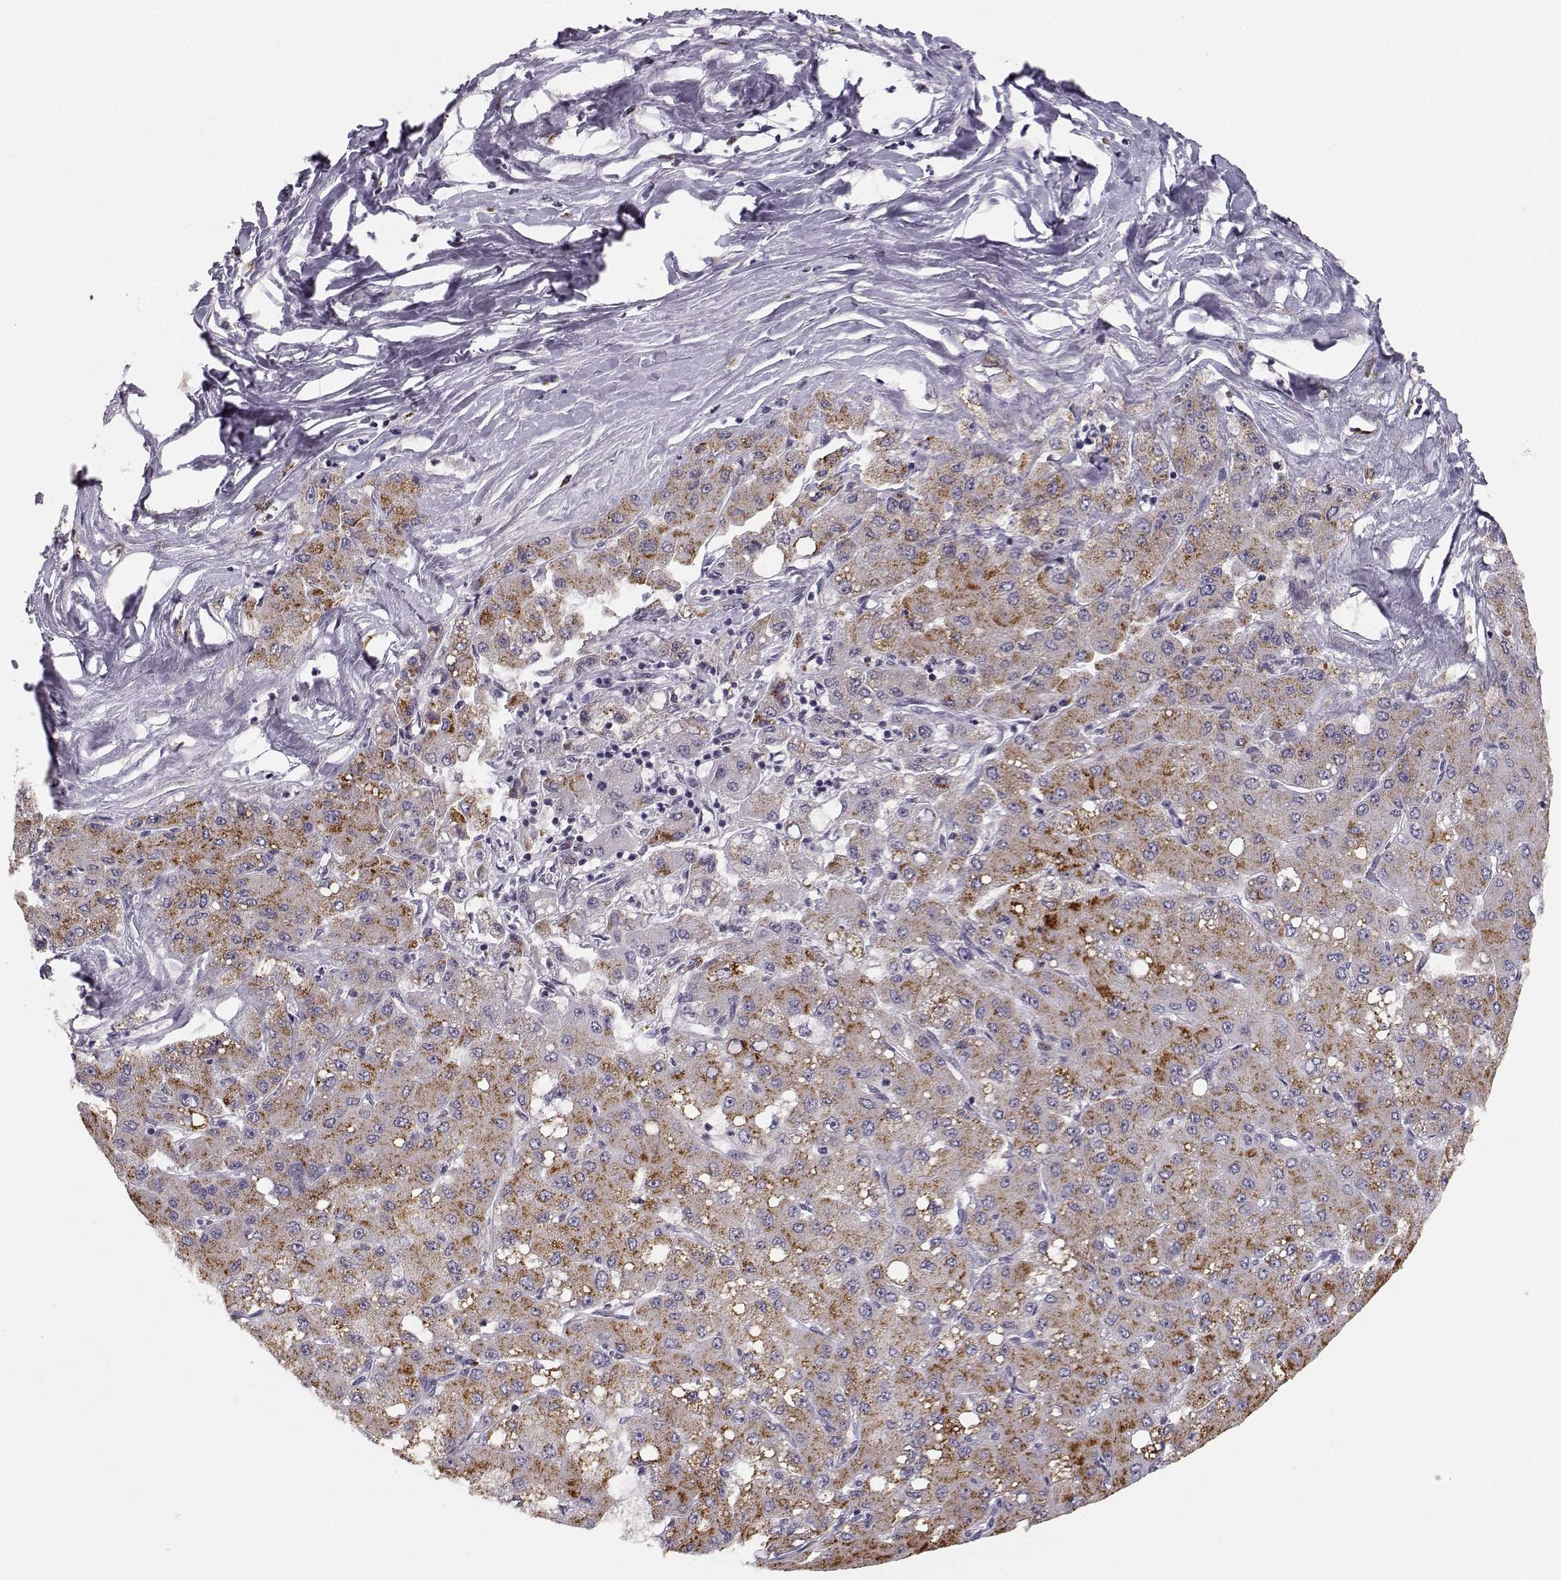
{"staining": {"intensity": "moderate", "quantity": "25%-75%", "location": "cytoplasmic/membranous"}, "tissue": "liver cancer", "cell_type": "Tumor cells", "image_type": "cancer", "snomed": [{"axis": "morphology", "description": "Carcinoma, Hepatocellular, NOS"}, {"axis": "topography", "description": "Liver"}], "caption": "Immunohistochemistry (IHC) (DAB) staining of hepatocellular carcinoma (liver) reveals moderate cytoplasmic/membranous protein expression in about 25%-75% of tumor cells.", "gene": "HTR7", "patient": {"sex": "male", "age": 40}}